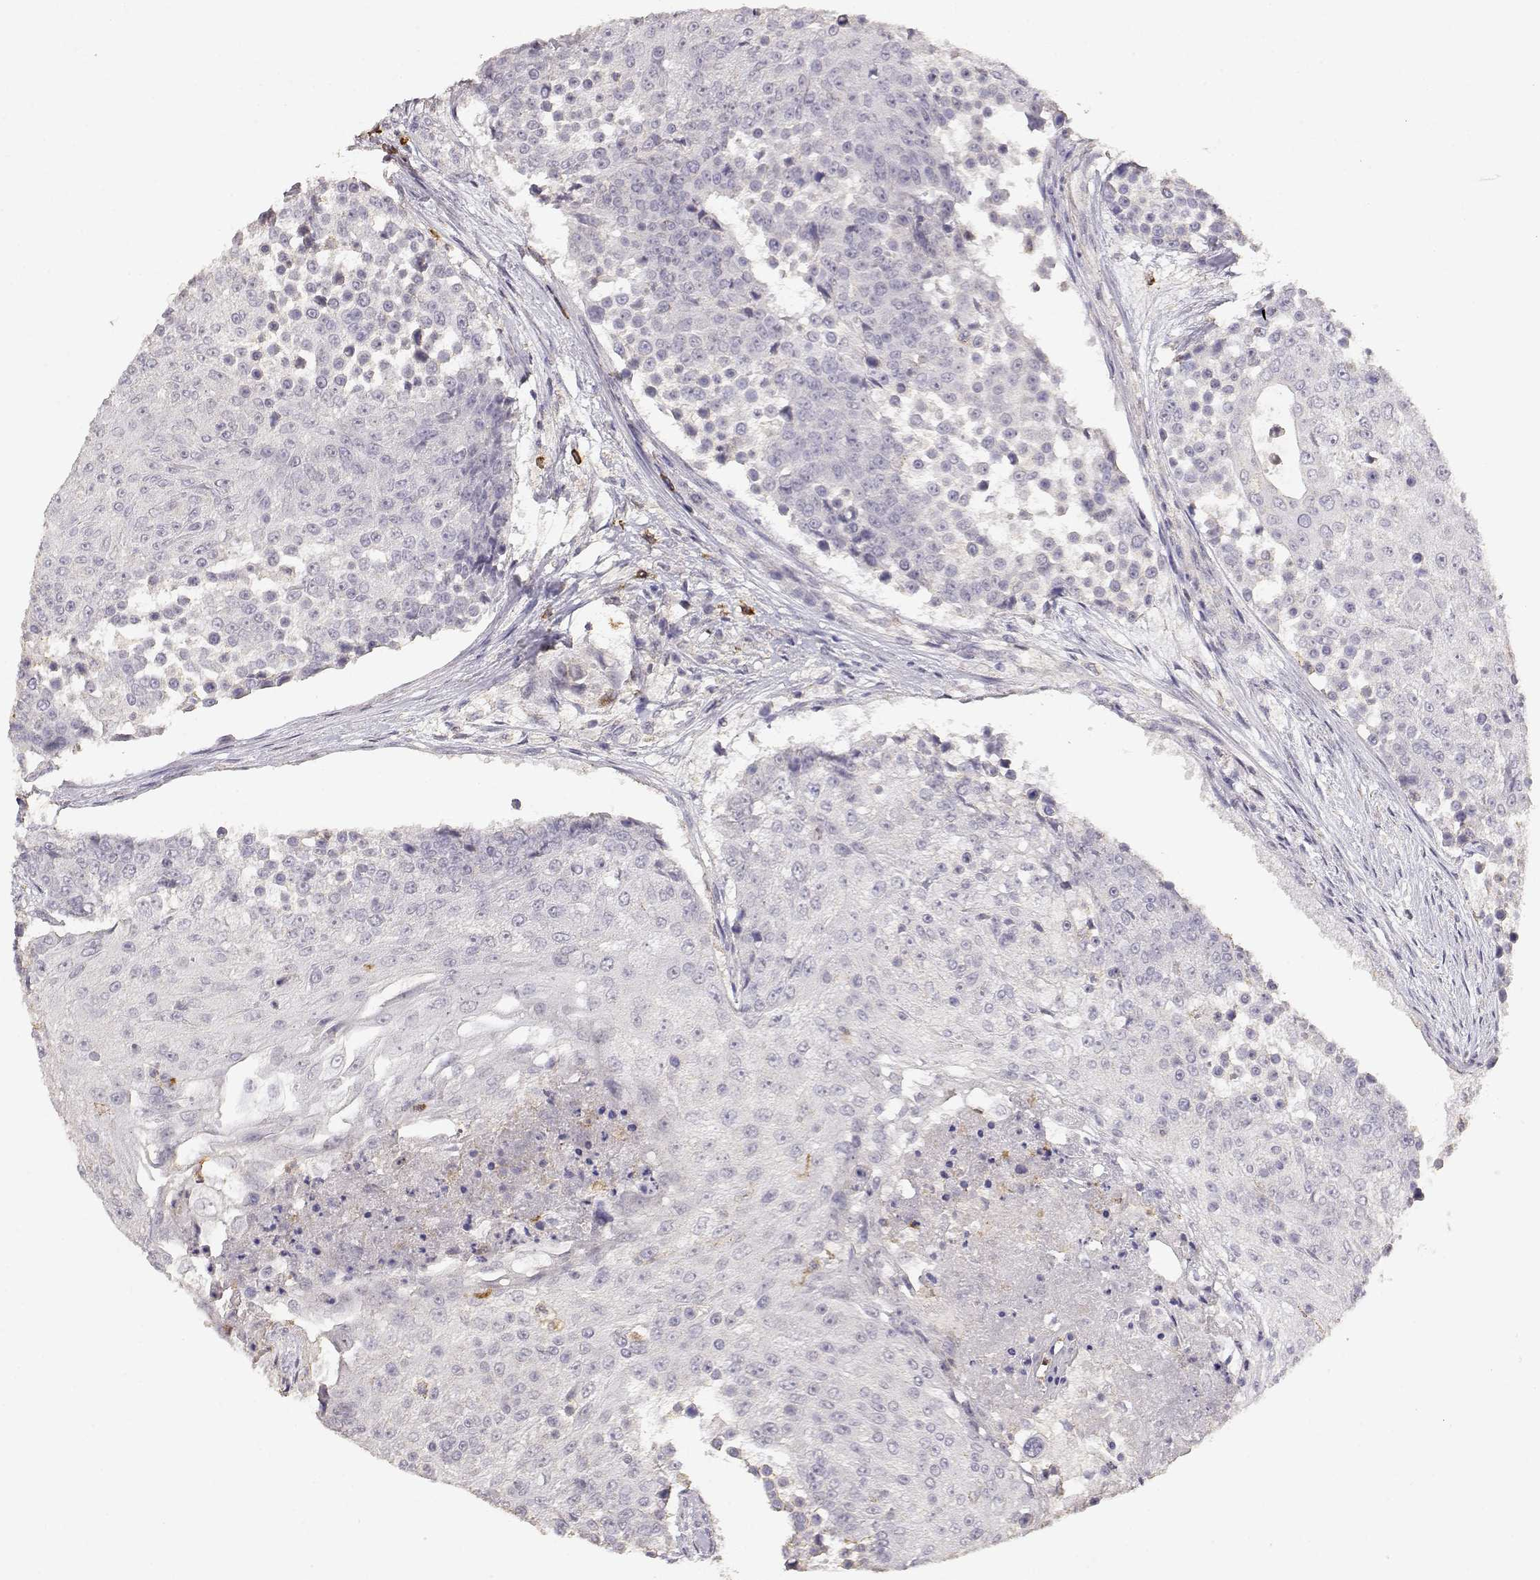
{"staining": {"intensity": "negative", "quantity": "none", "location": "none"}, "tissue": "urothelial cancer", "cell_type": "Tumor cells", "image_type": "cancer", "snomed": [{"axis": "morphology", "description": "Urothelial carcinoma, High grade"}, {"axis": "topography", "description": "Urinary bladder"}], "caption": "Urothelial cancer stained for a protein using IHC displays no staining tumor cells.", "gene": "TNFRSF10C", "patient": {"sex": "female", "age": 63}}